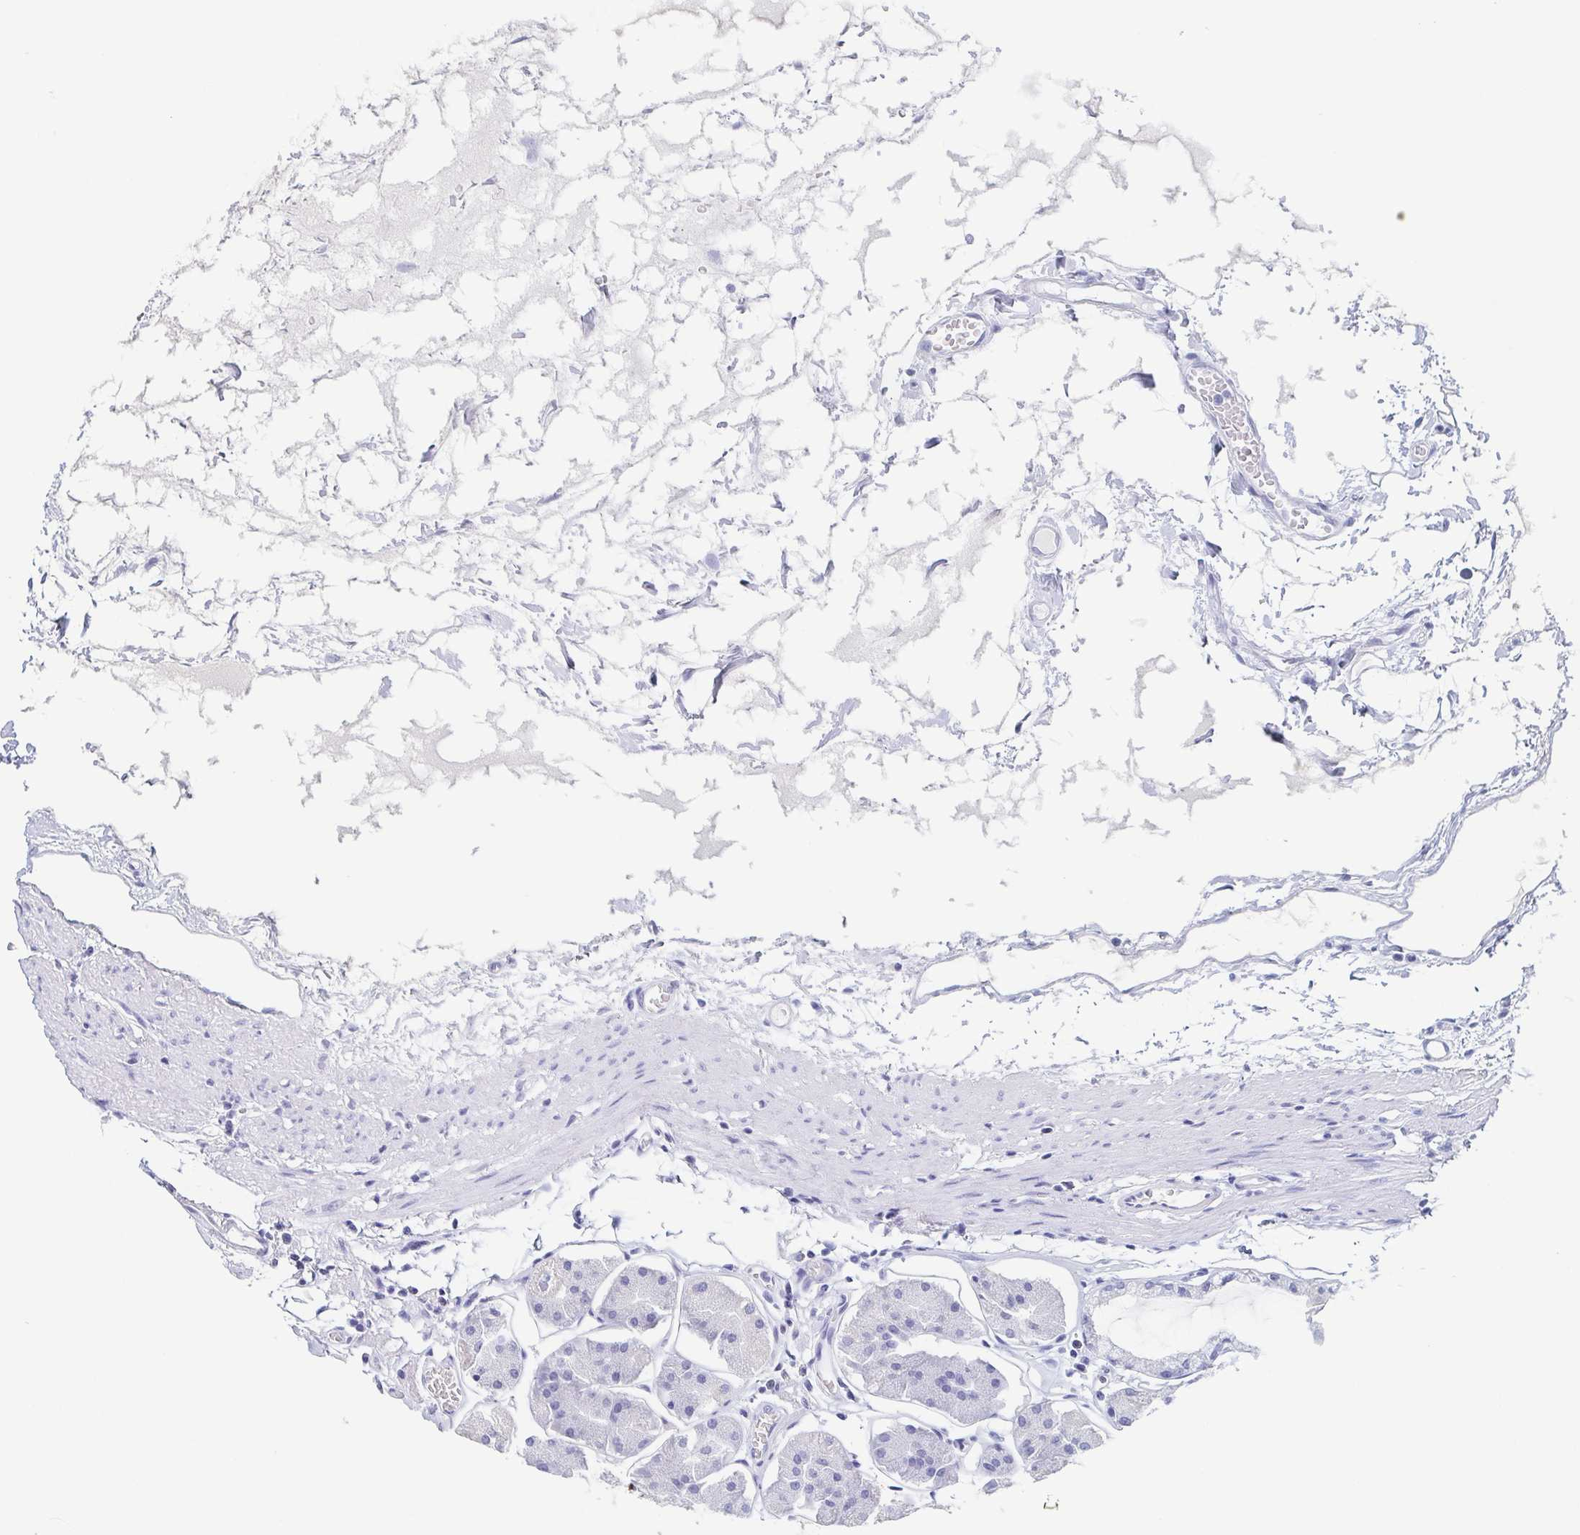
{"staining": {"intensity": "negative", "quantity": "none", "location": "none"}, "tissue": "stomach", "cell_type": "Glandular cells", "image_type": "normal", "snomed": [{"axis": "morphology", "description": "Normal tissue, NOS"}, {"axis": "topography", "description": "Stomach"}], "caption": "A high-resolution image shows immunohistochemistry staining of benign stomach, which reveals no significant expression in glandular cells.", "gene": "ITLN1", "patient": {"sex": "male", "age": 55}}